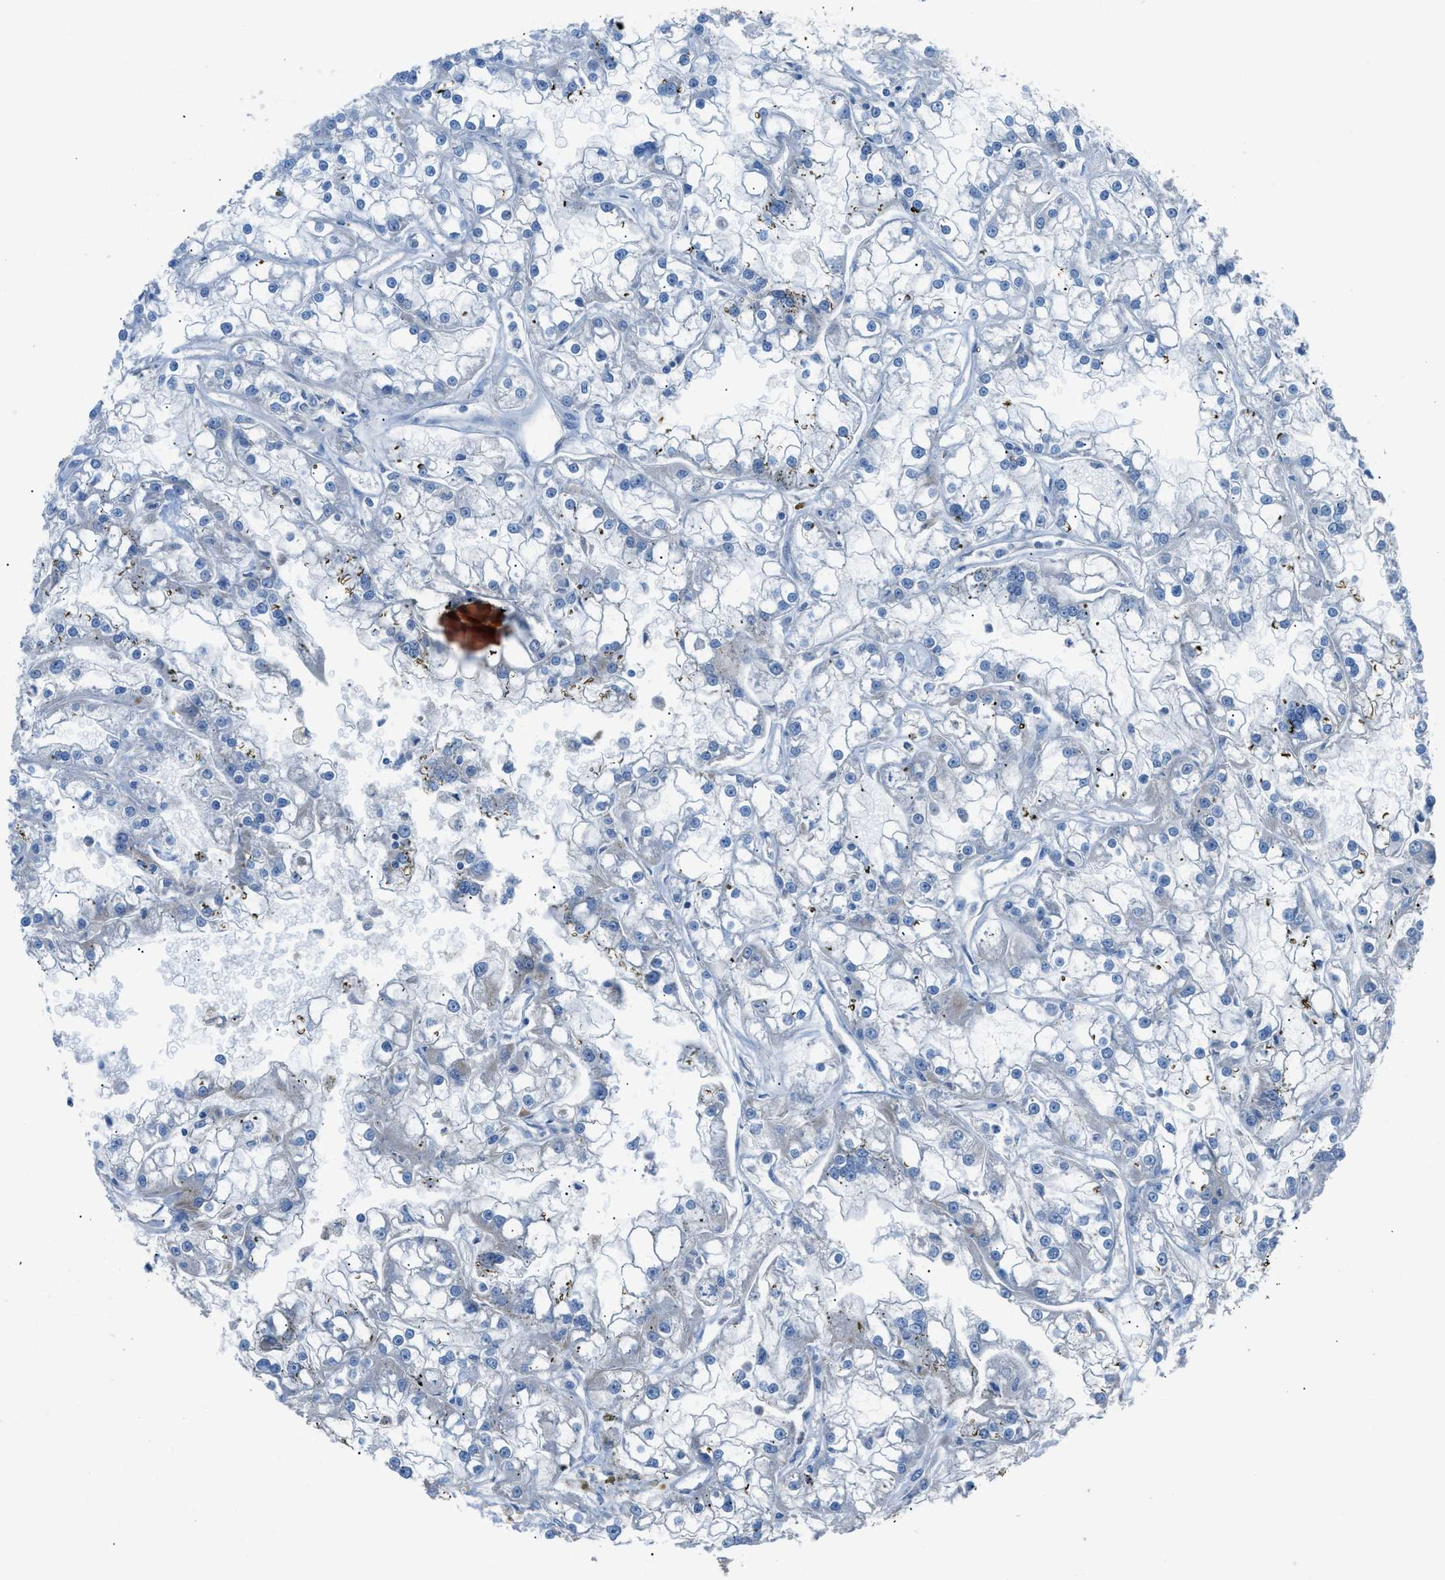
{"staining": {"intensity": "negative", "quantity": "none", "location": "none"}, "tissue": "renal cancer", "cell_type": "Tumor cells", "image_type": "cancer", "snomed": [{"axis": "morphology", "description": "Adenocarcinoma, NOS"}, {"axis": "topography", "description": "Kidney"}], "caption": "Immunohistochemistry (IHC) of human renal cancer (adenocarcinoma) reveals no staining in tumor cells.", "gene": "CABP7", "patient": {"sex": "female", "age": 52}}